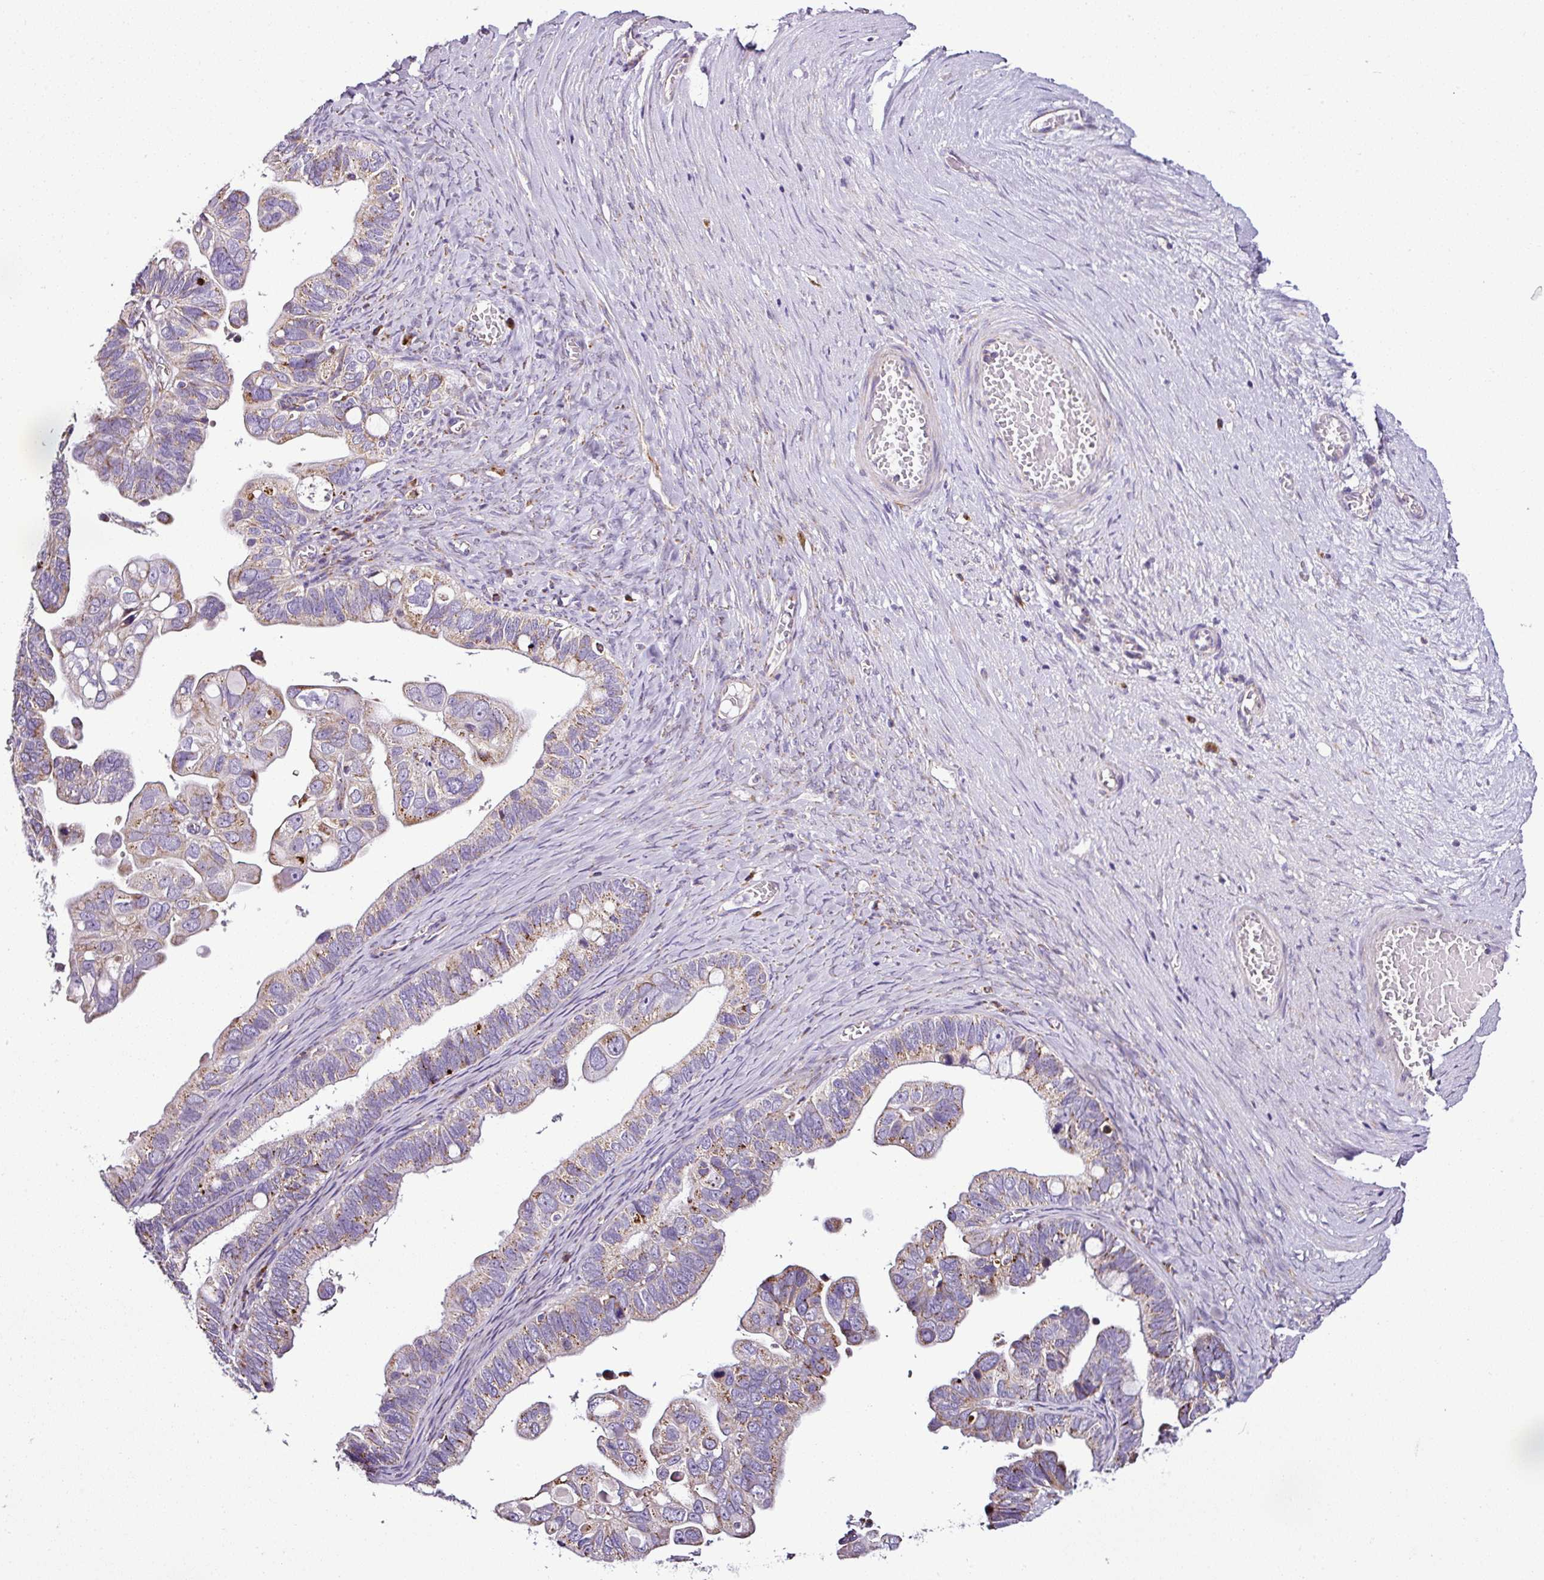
{"staining": {"intensity": "moderate", "quantity": ">75%", "location": "cytoplasmic/membranous"}, "tissue": "ovarian cancer", "cell_type": "Tumor cells", "image_type": "cancer", "snomed": [{"axis": "morphology", "description": "Cystadenocarcinoma, serous, NOS"}, {"axis": "topography", "description": "Ovary"}], "caption": "The histopathology image reveals a brown stain indicating the presence of a protein in the cytoplasmic/membranous of tumor cells in ovarian cancer (serous cystadenocarcinoma).", "gene": "DPAGT1", "patient": {"sex": "female", "age": 56}}